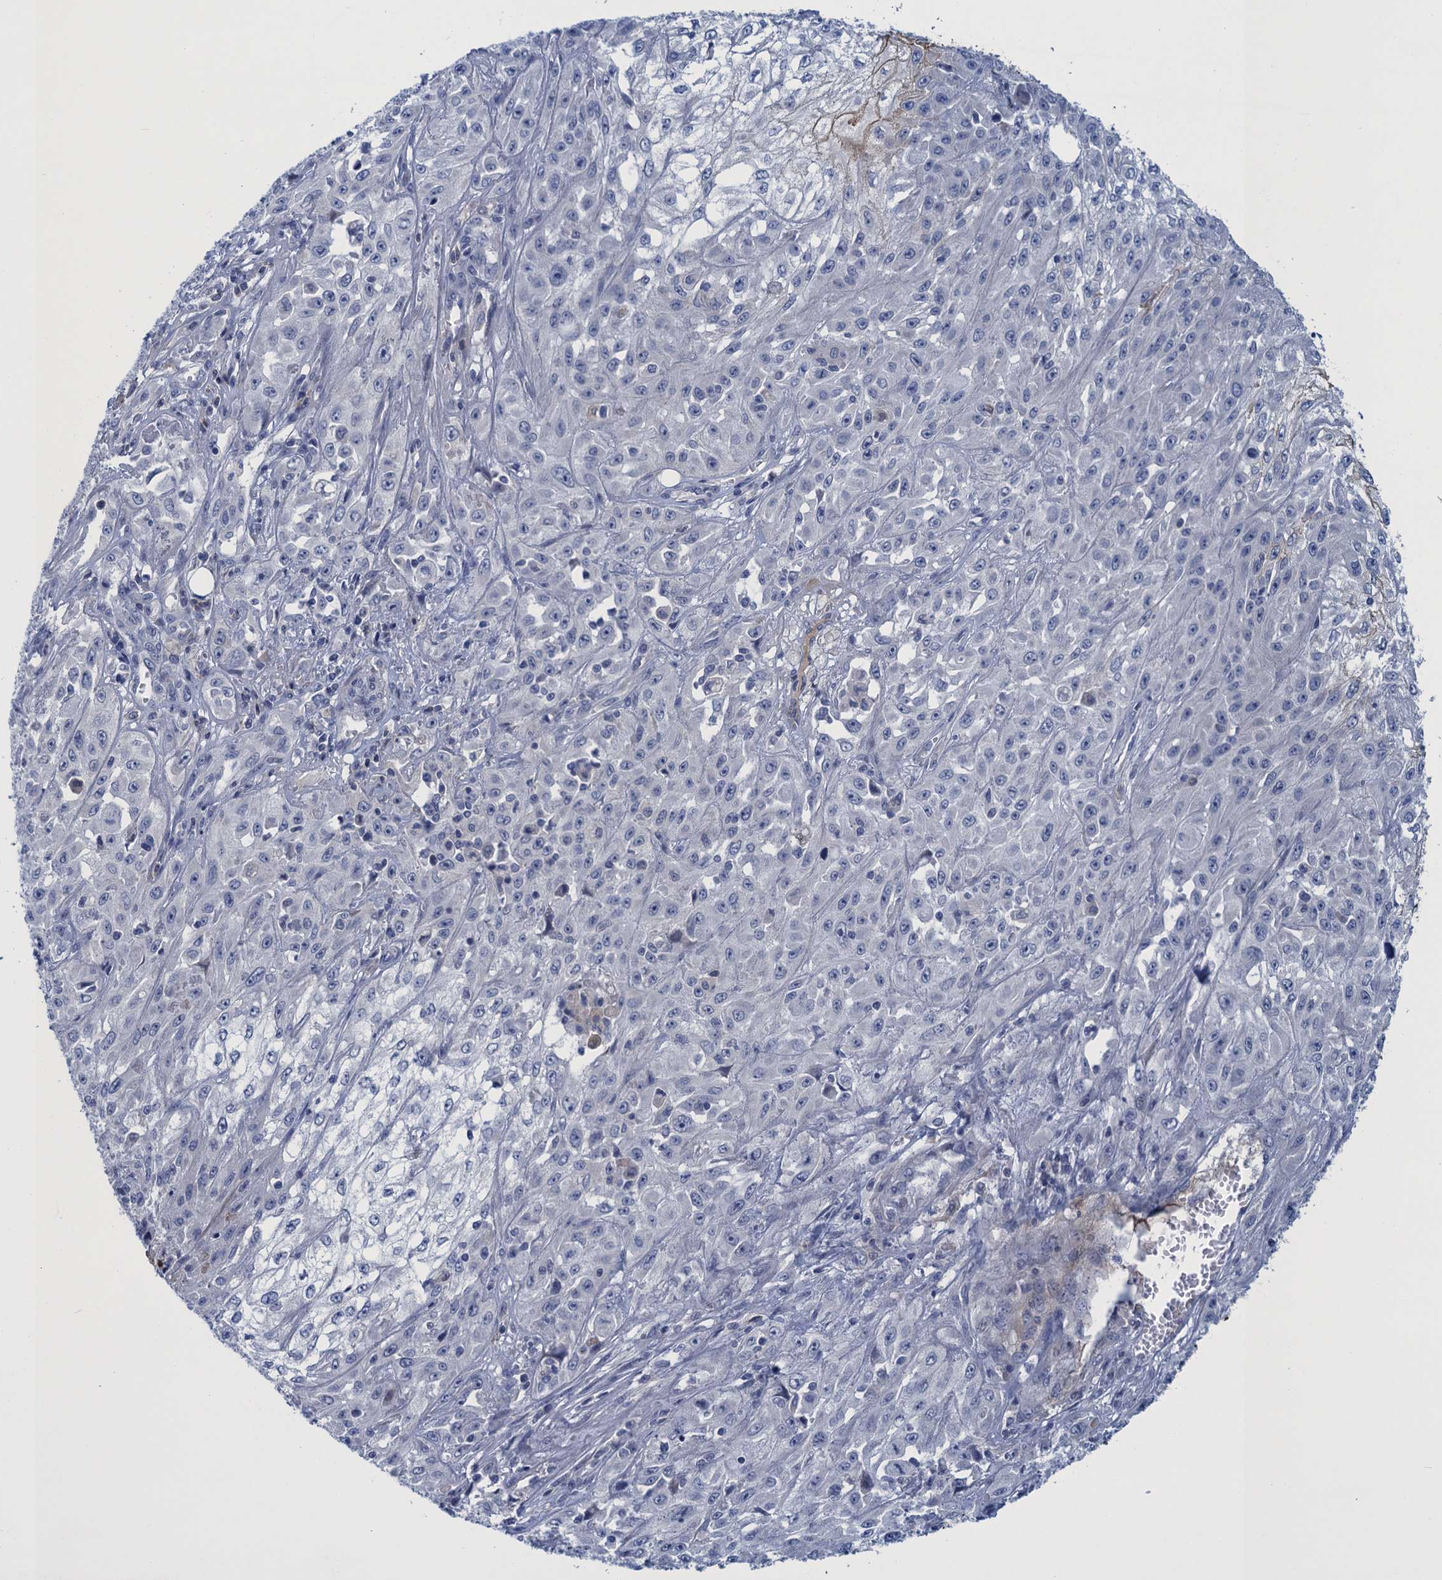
{"staining": {"intensity": "moderate", "quantity": "<25%", "location": "cytoplasmic/membranous"}, "tissue": "skin cancer", "cell_type": "Tumor cells", "image_type": "cancer", "snomed": [{"axis": "morphology", "description": "Squamous cell carcinoma, NOS"}, {"axis": "morphology", "description": "Squamous cell carcinoma, metastatic, NOS"}, {"axis": "topography", "description": "Skin"}, {"axis": "topography", "description": "Lymph node"}], "caption": "IHC image of neoplastic tissue: metastatic squamous cell carcinoma (skin) stained using immunohistochemistry displays low levels of moderate protein expression localized specifically in the cytoplasmic/membranous of tumor cells, appearing as a cytoplasmic/membranous brown color.", "gene": "SCEL", "patient": {"sex": "male", "age": 75}}